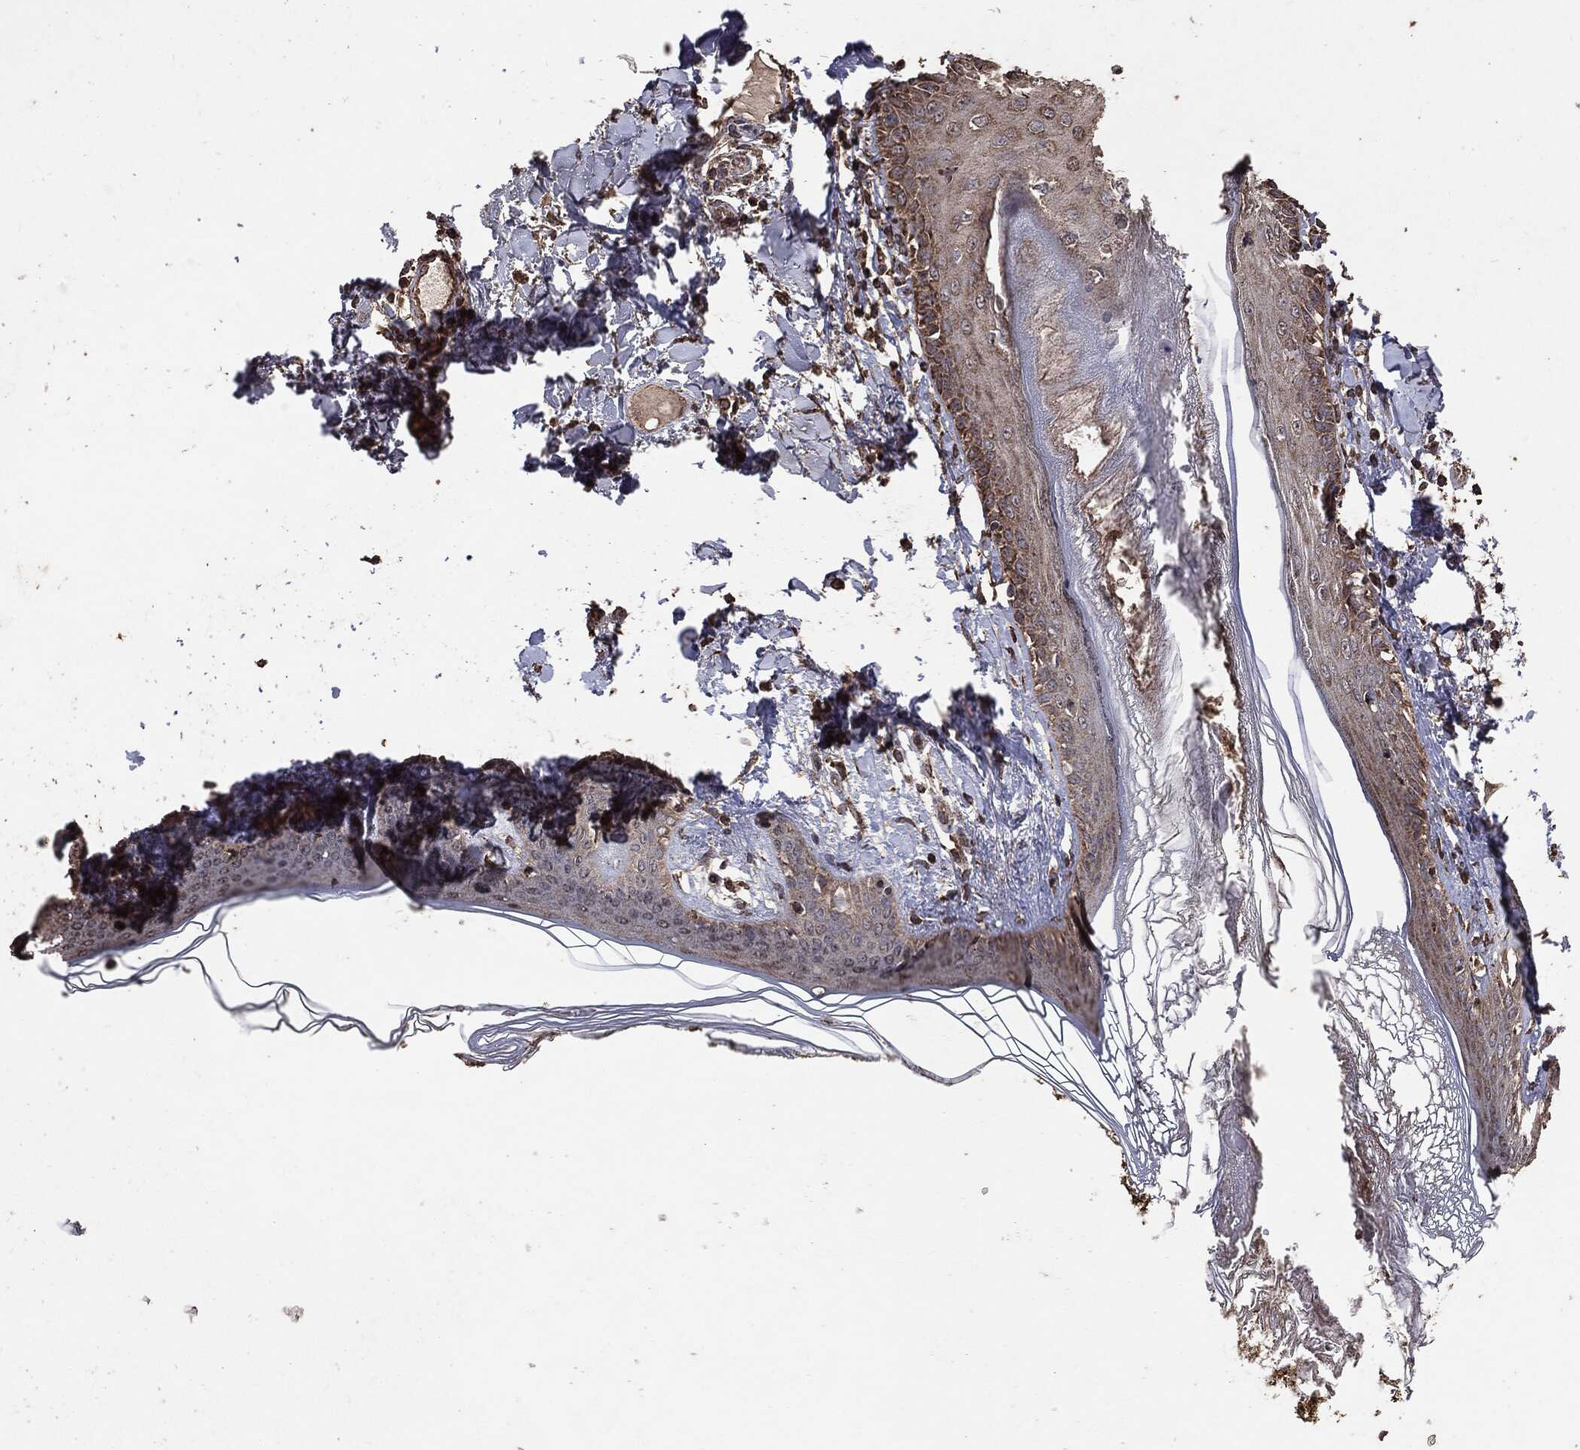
{"staining": {"intensity": "moderate", "quantity": "25%-75%", "location": "cytoplasmic/membranous"}, "tissue": "skin", "cell_type": "Fibroblasts", "image_type": "normal", "snomed": [{"axis": "morphology", "description": "Normal tissue, NOS"}, {"axis": "morphology", "description": "Malignant melanoma, NOS"}, {"axis": "topography", "description": "Skin"}], "caption": "Protein staining displays moderate cytoplasmic/membranous expression in about 25%-75% of fibroblasts in normal skin. The protein of interest is shown in brown color, while the nuclei are stained blue.", "gene": "MTOR", "patient": {"sex": "female", "age": 34}}